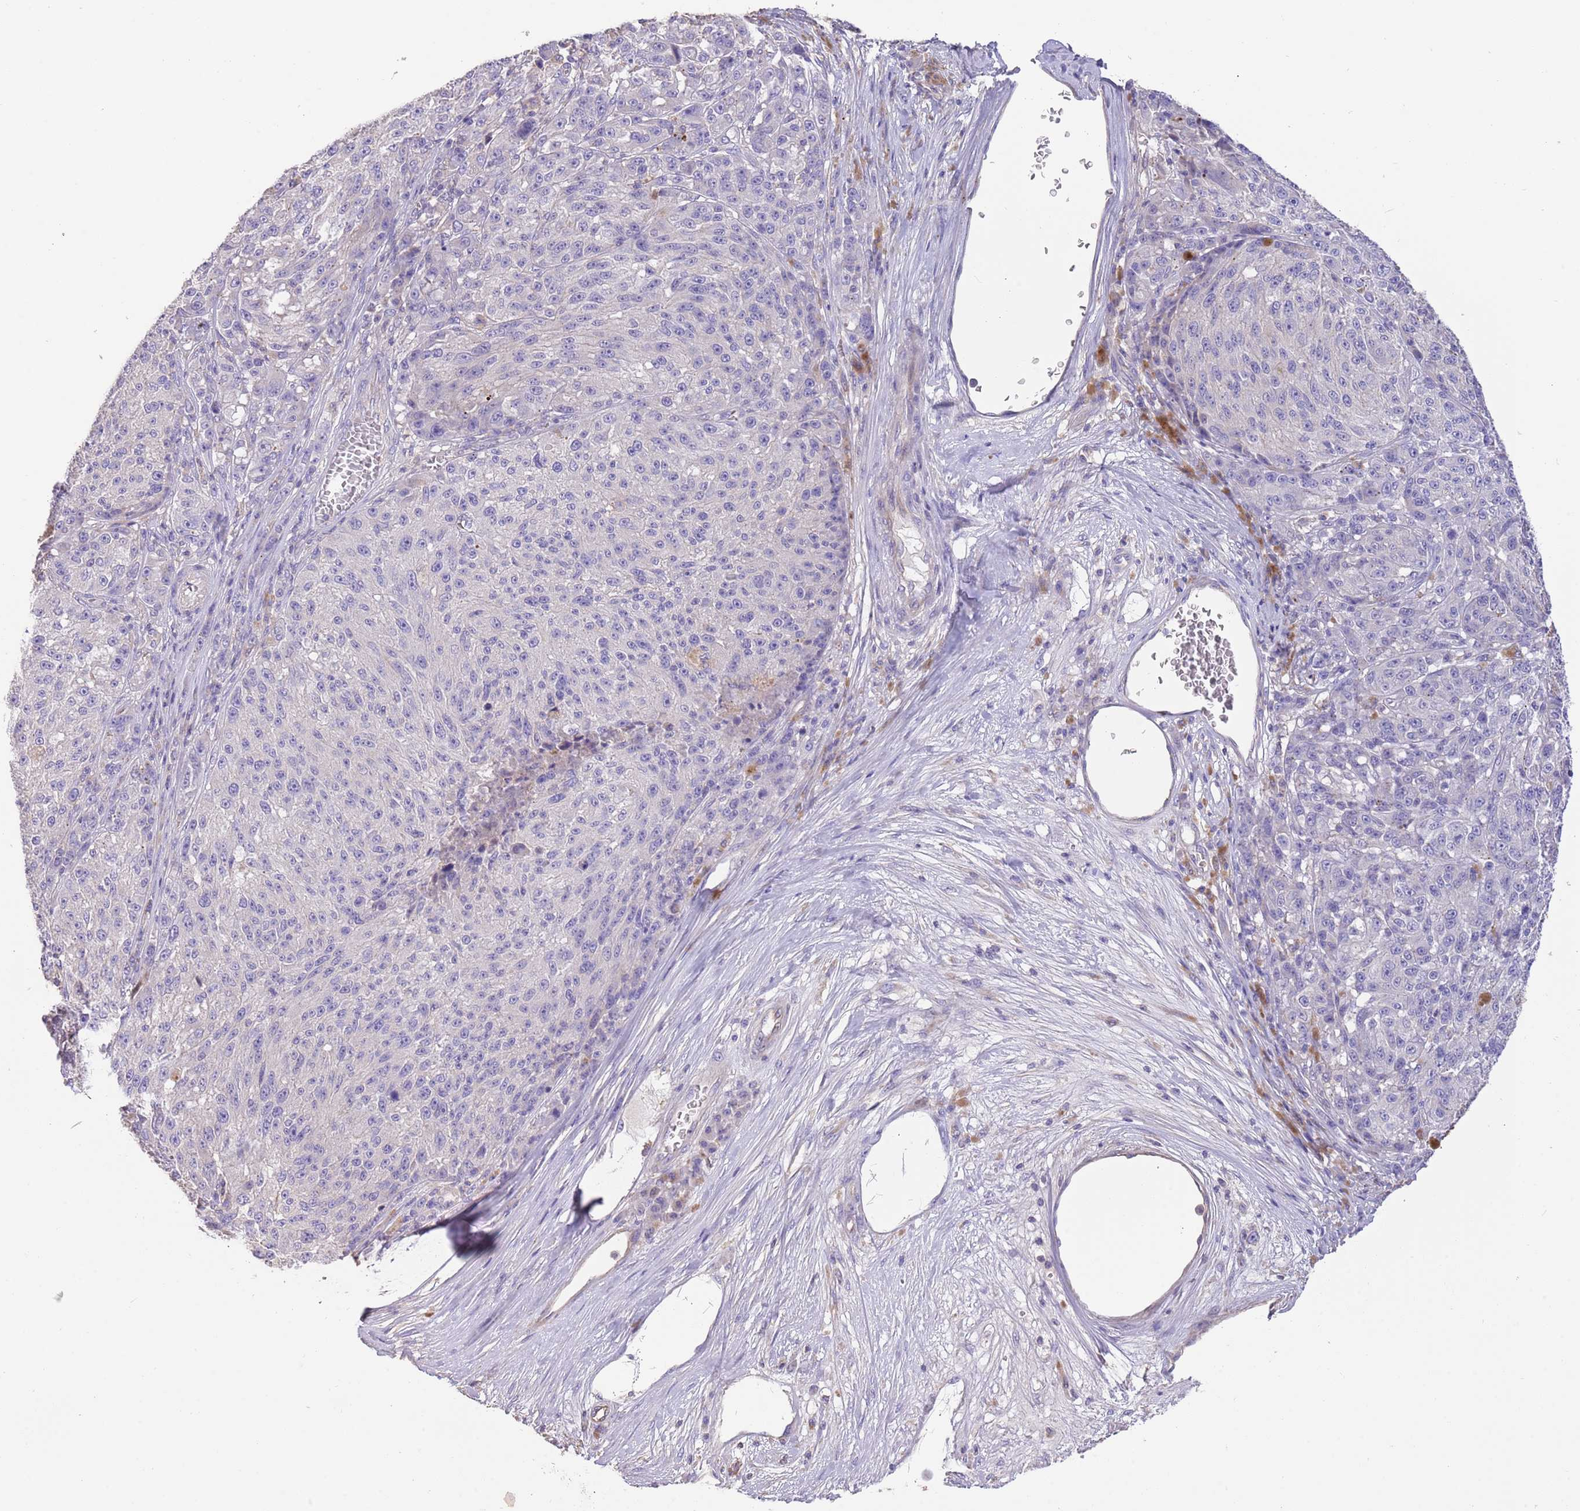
{"staining": {"intensity": "negative", "quantity": "none", "location": "none"}, "tissue": "melanoma", "cell_type": "Tumor cells", "image_type": "cancer", "snomed": [{"axis": "morphology", "description": "Malignant melanoma, NOS"}, {"axis": "topography", "description": "Skin"}], "caption": "Melanoma stained for a protein using immunohistochemistry displays no staining tumor cells.", "gene": "SFTPA1", "patient": {"sex": "male", "age": 53}}